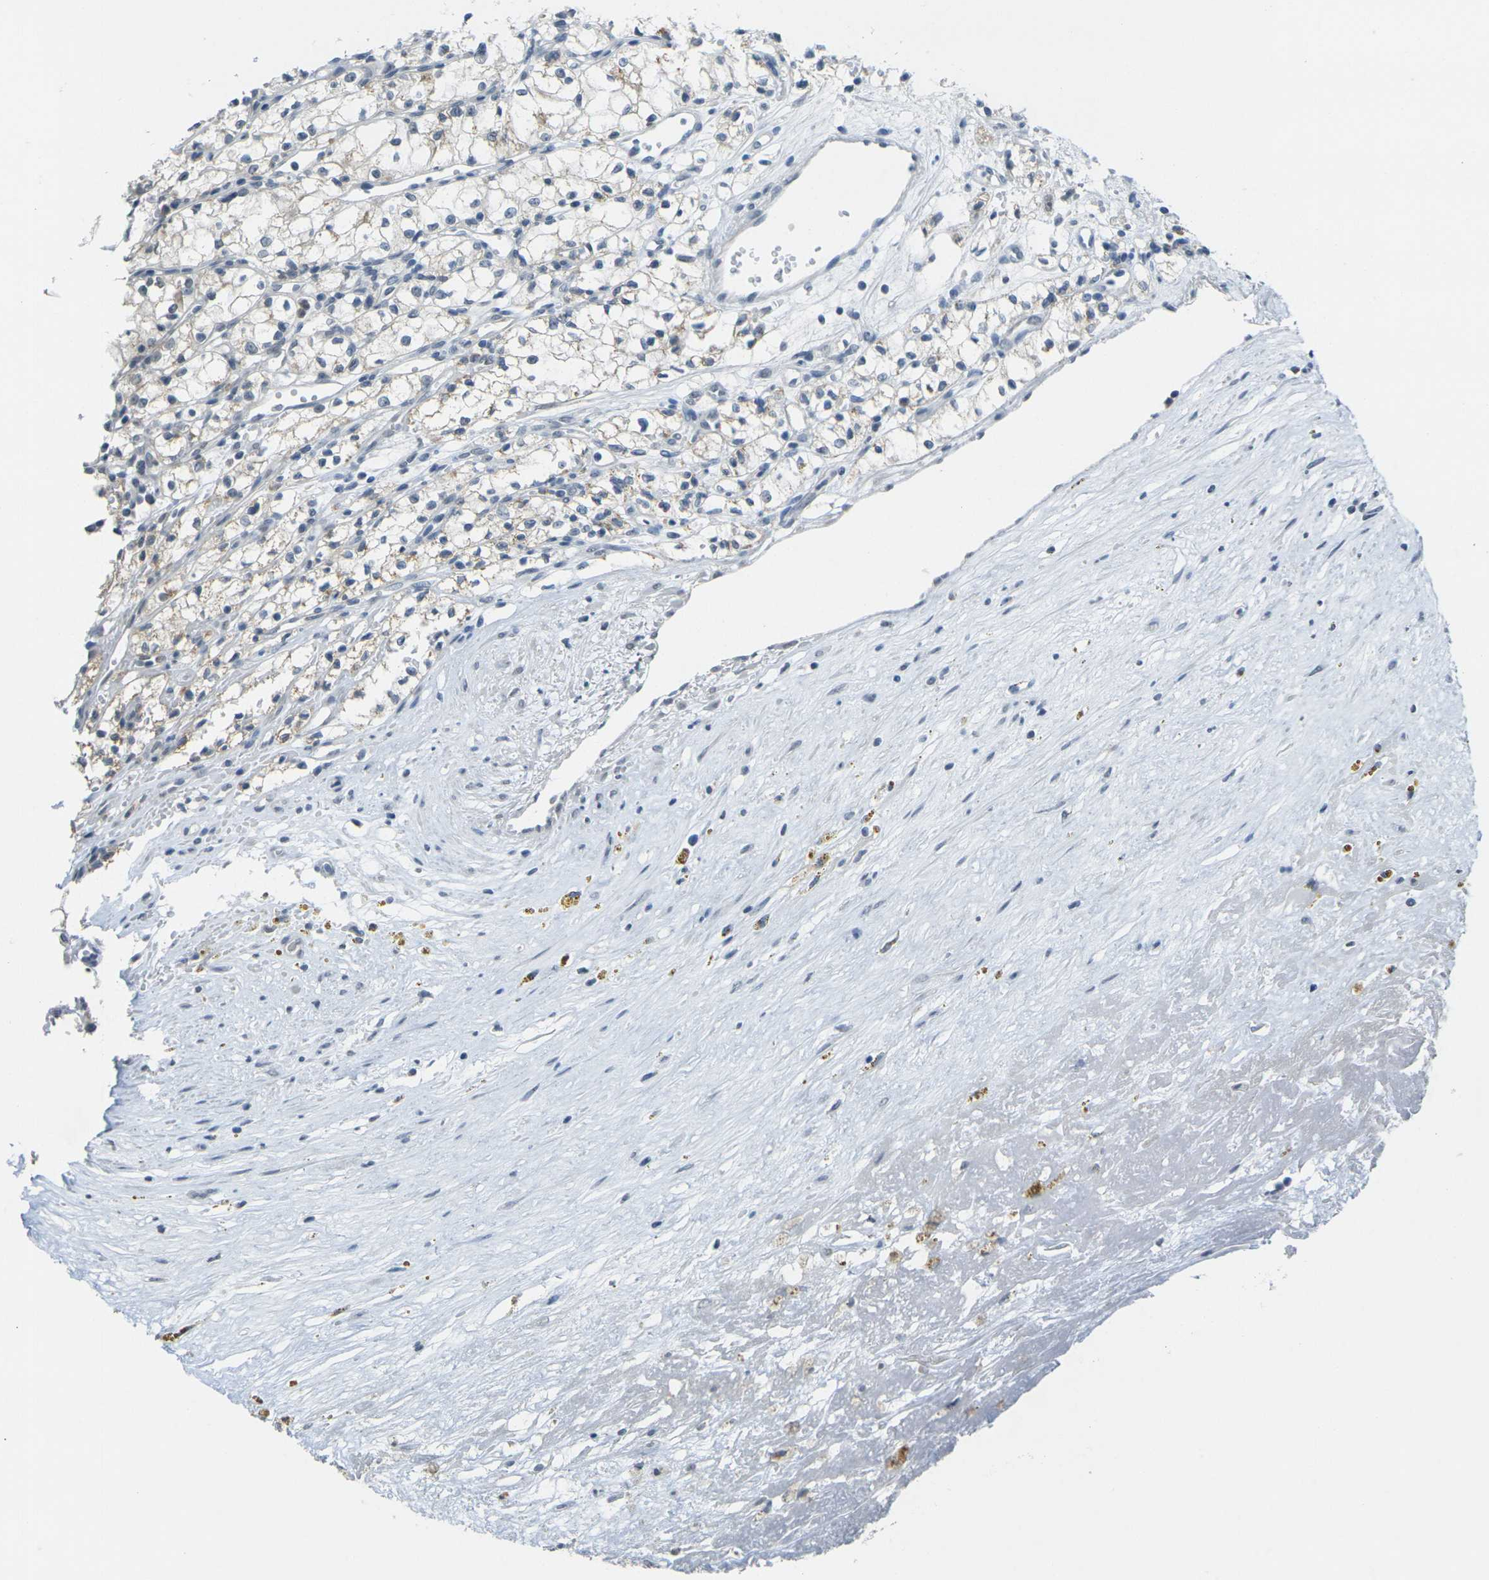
{"staining": {"intensity": "negative", "quantity": "none", "location": "none"}, "tissue": "renal cancer", "cell_type": "Tumor cells", "image_type": "cancer", "snomed": [{"axis": "morphology", "description": "Normal tissue, NOS"}, {"axis": "morphology", "description": "Adenocarcinoma, NOS"}, {"axis": "topography", "description": "Kidney"}], "caption": "Tumor cells show no significant staining in adenocarcinoma (renal).", "gene": "SPTBN2", "patient": {"sex": "male", "age": 59}}